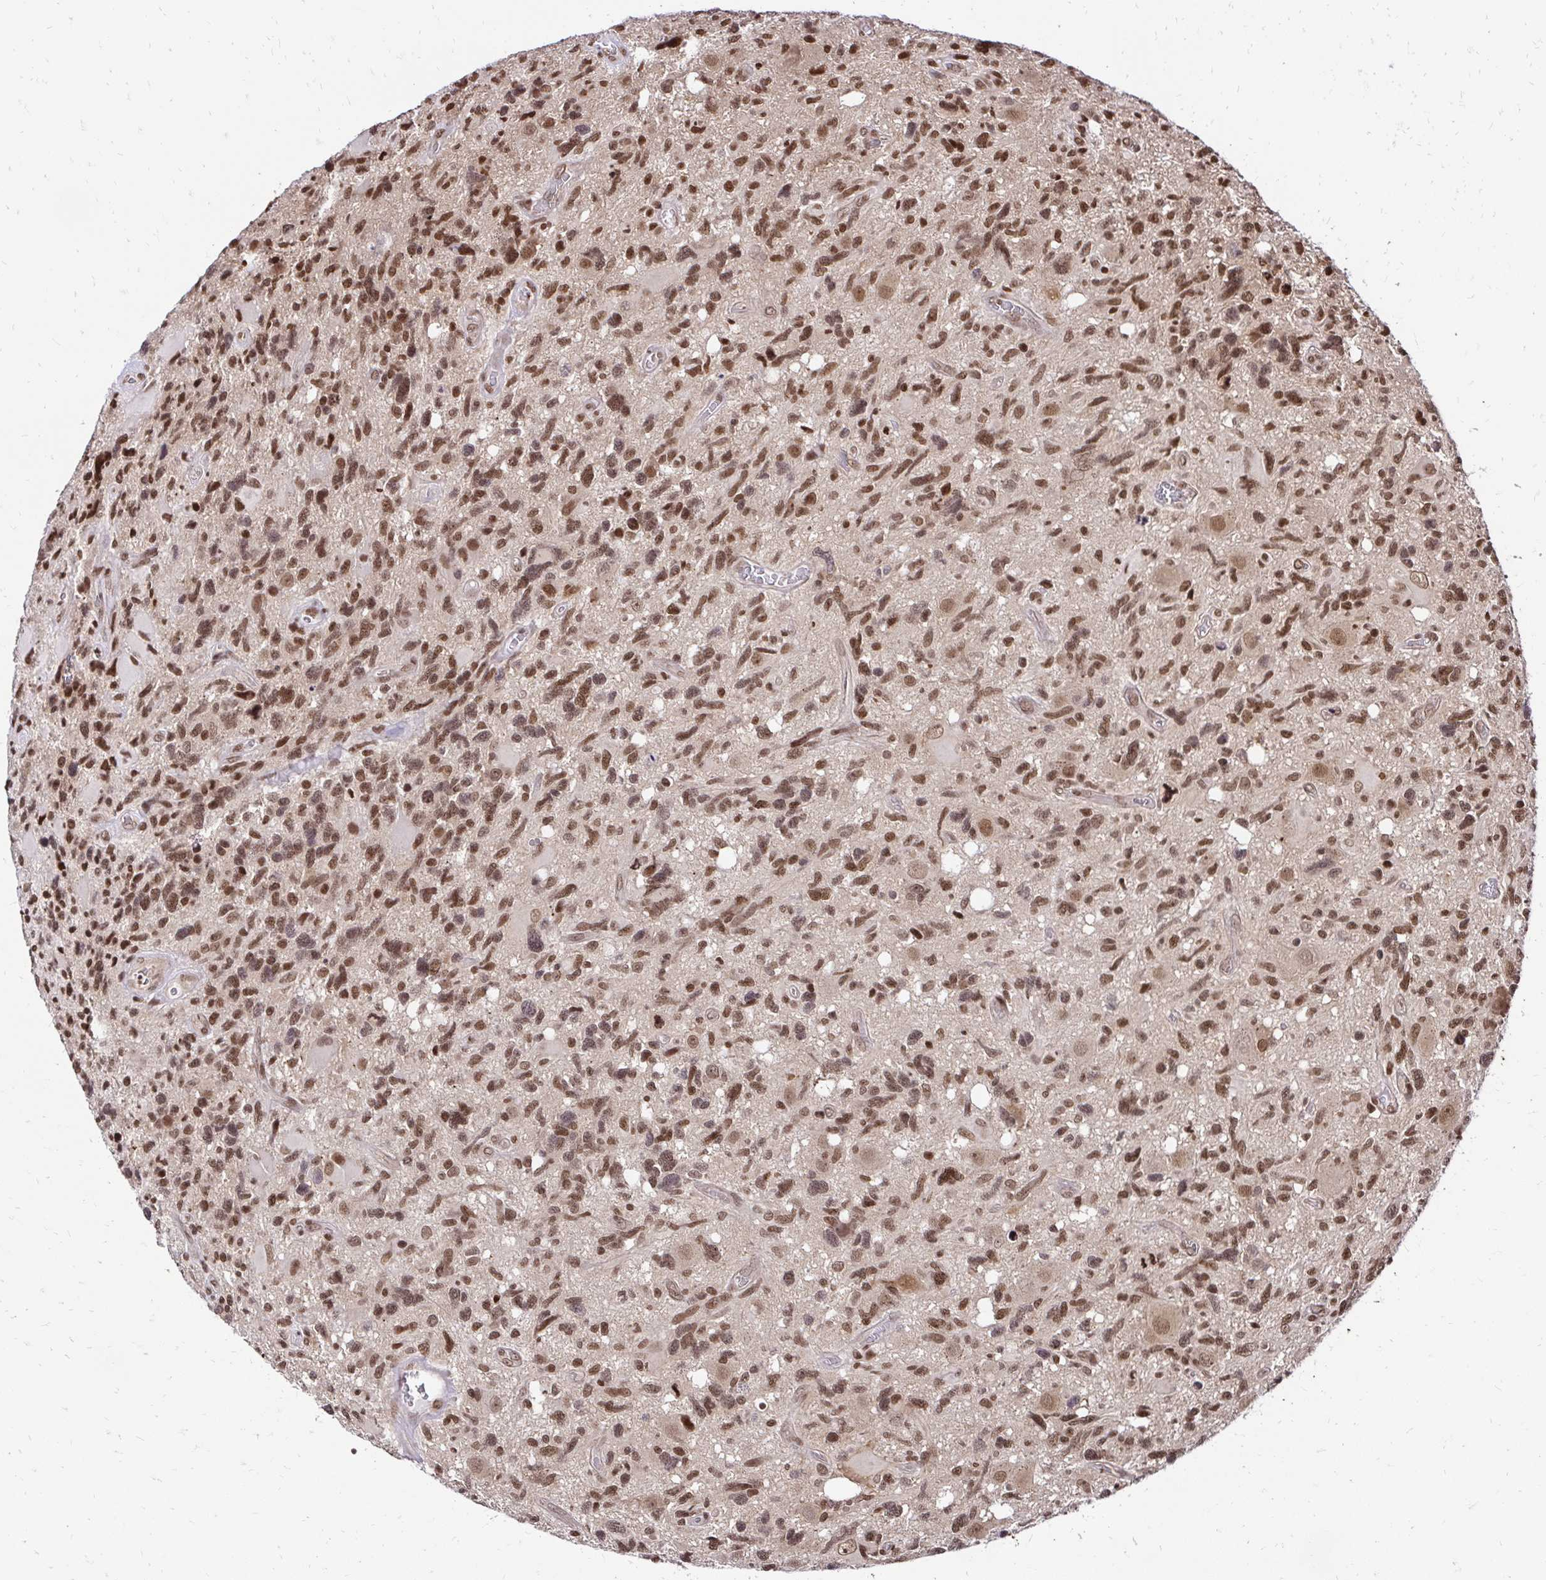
{"staining": {"intensity": "moderate", "quantity": ">75%", "location": "nuclear"}, "tissue": "glioma", "cell_type": "Tumor cells", "image_type": "cancer", "snomed": [{"axis": "morphology", "description": "Glioma, malignant, High grade"}, {"axis": "topography", "description": "Brain"}], "caption": "Immunohistochemistry (IHC) photomicrograph of glioma stained for a protein (brown), which exhibits medium levels of moderate nuclear staining in approximately >75% of tumor cells.", "gene": "GLYR1", "patient": {"sex": "male", "age": 49}}